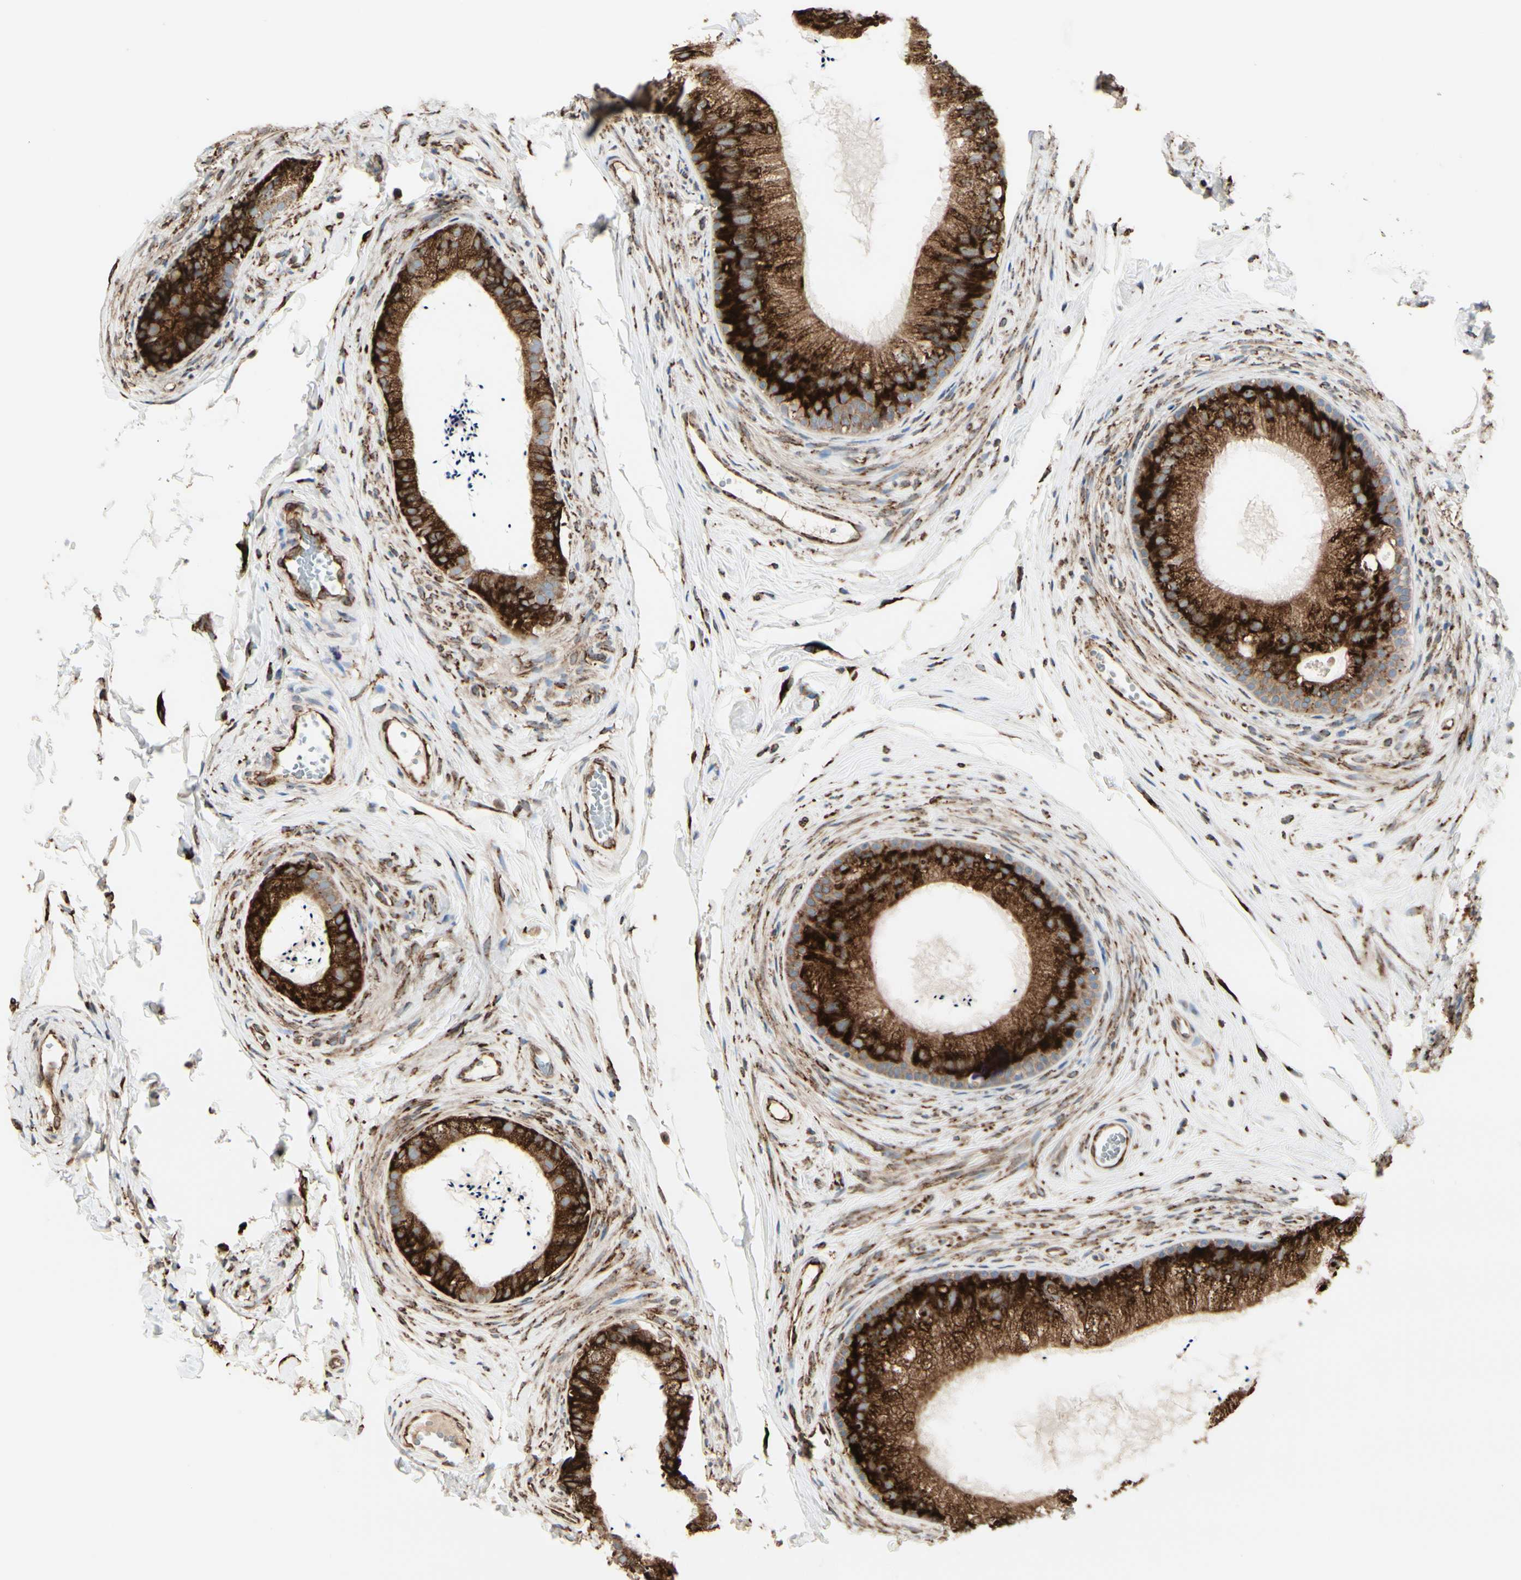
{"staining": {"intensity": "strong", "quantity": ">75%", "location": "cytoplasmic/membranous"}, "tissue": "epididymis", "cell_type": "Glandular cells", "image_type": "normal", "snomed": [{"axis": "morphology", "description": "Normal tissue, NOS"}, {"axis": "topography", "description": "Epididymis"}], "caption": "Immunohistochemistry (IHC) (DAB (3,3'-diaminobenzidine)) staining of normal epididymis reveals strong cytoplasmic/membranous protein positivity in about >75% of glandular cells.", "gene": "RRBP1", "patient": {"sex": "male", "age": 56}}